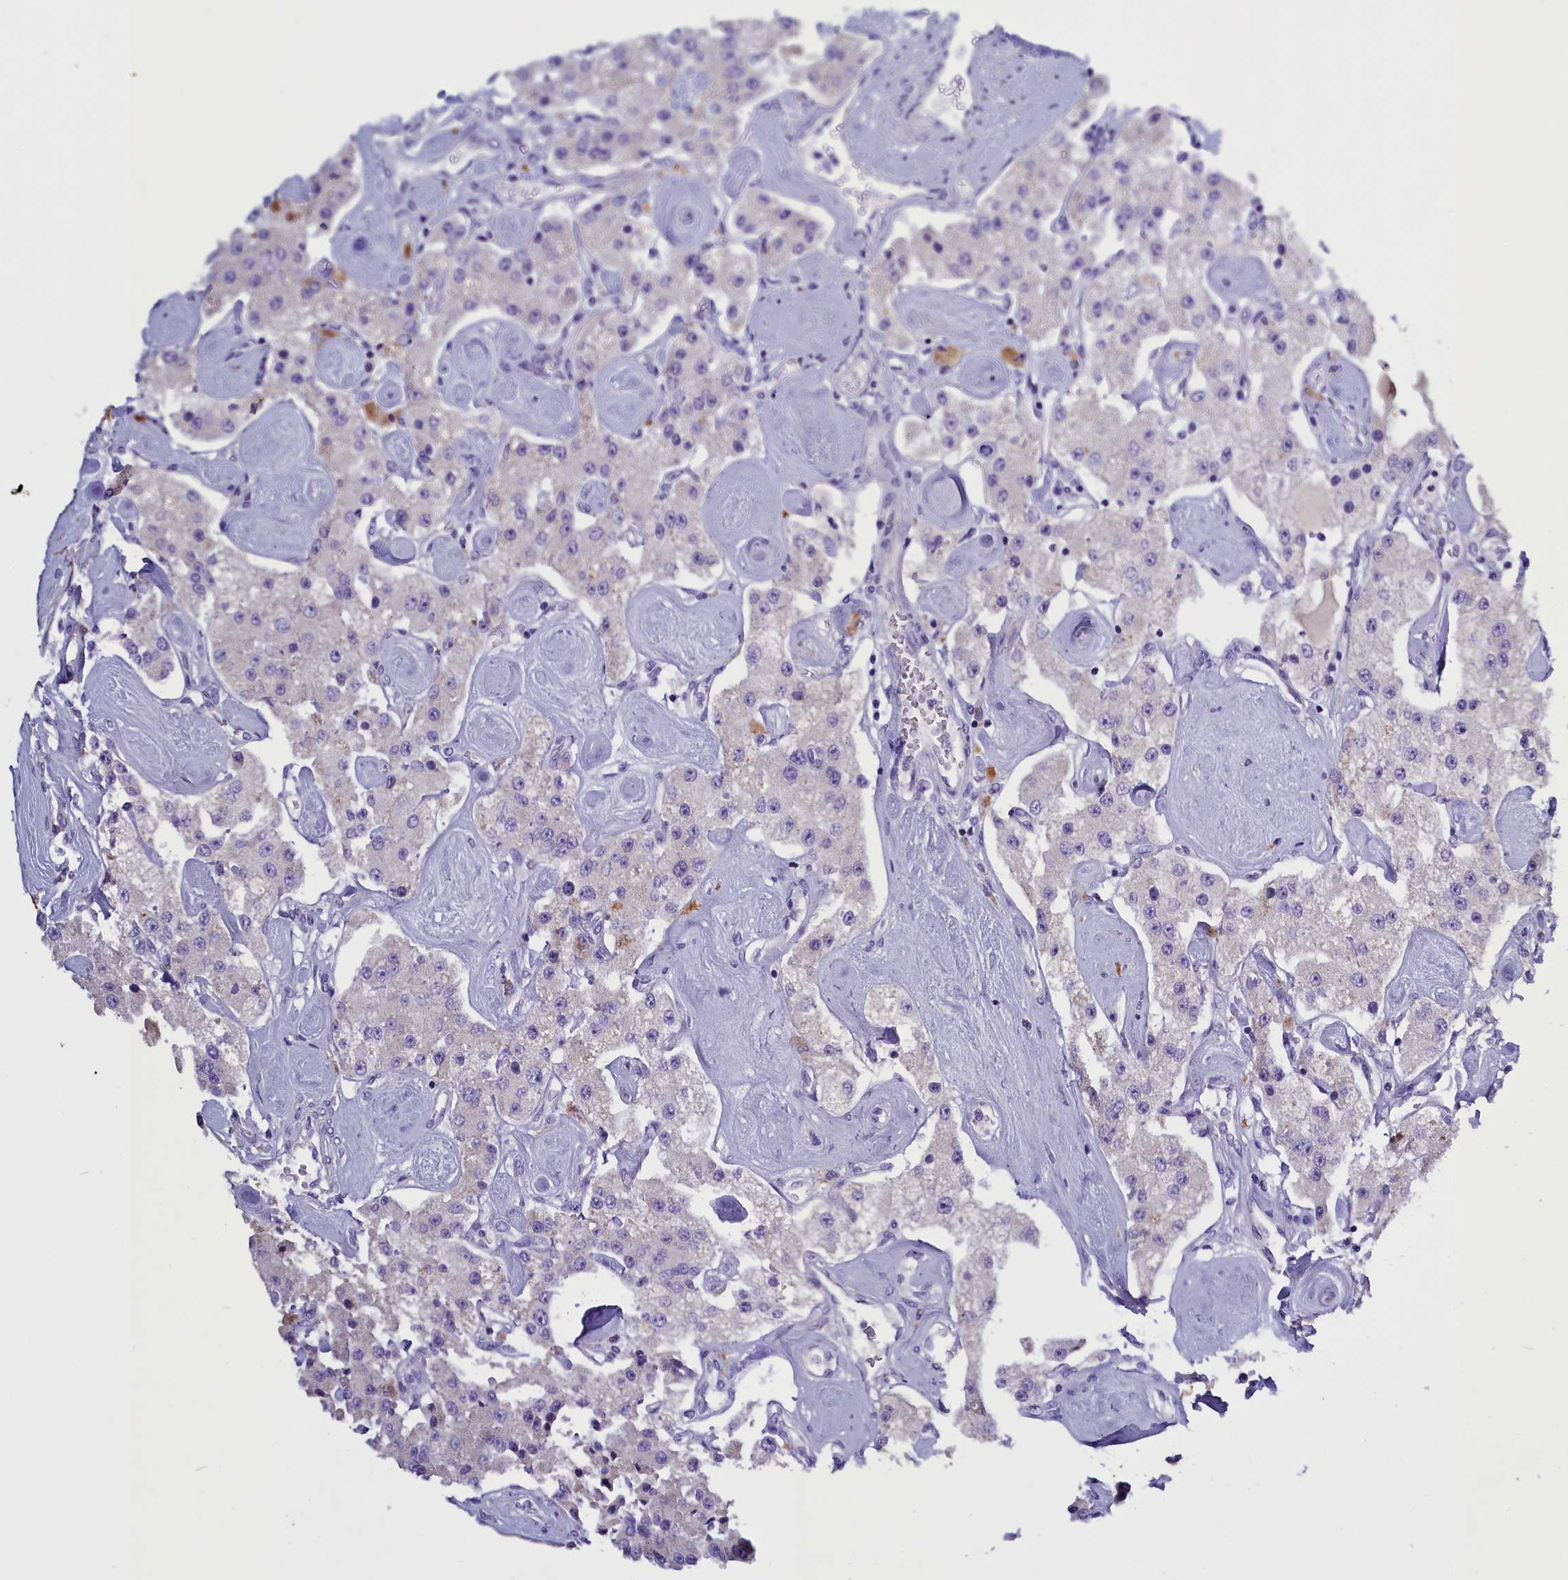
{"staining": {"intensity": "negative", "quantity": "none", "location": "none"}, "tissue": "carcinoid", "cell_type": "Tumor cells", "image_type": "cancer", "snomed": [{"axis": "morphology", "description": "Carcinoid, malignant, NOS"}, {"axis": "topography", "description": "Pancreas"}], "caption": "Tumor cells are negative for brown protein staining in carcinoid.", "gene": "RTTN", "patient": {"sex": "male", "age": 41}}